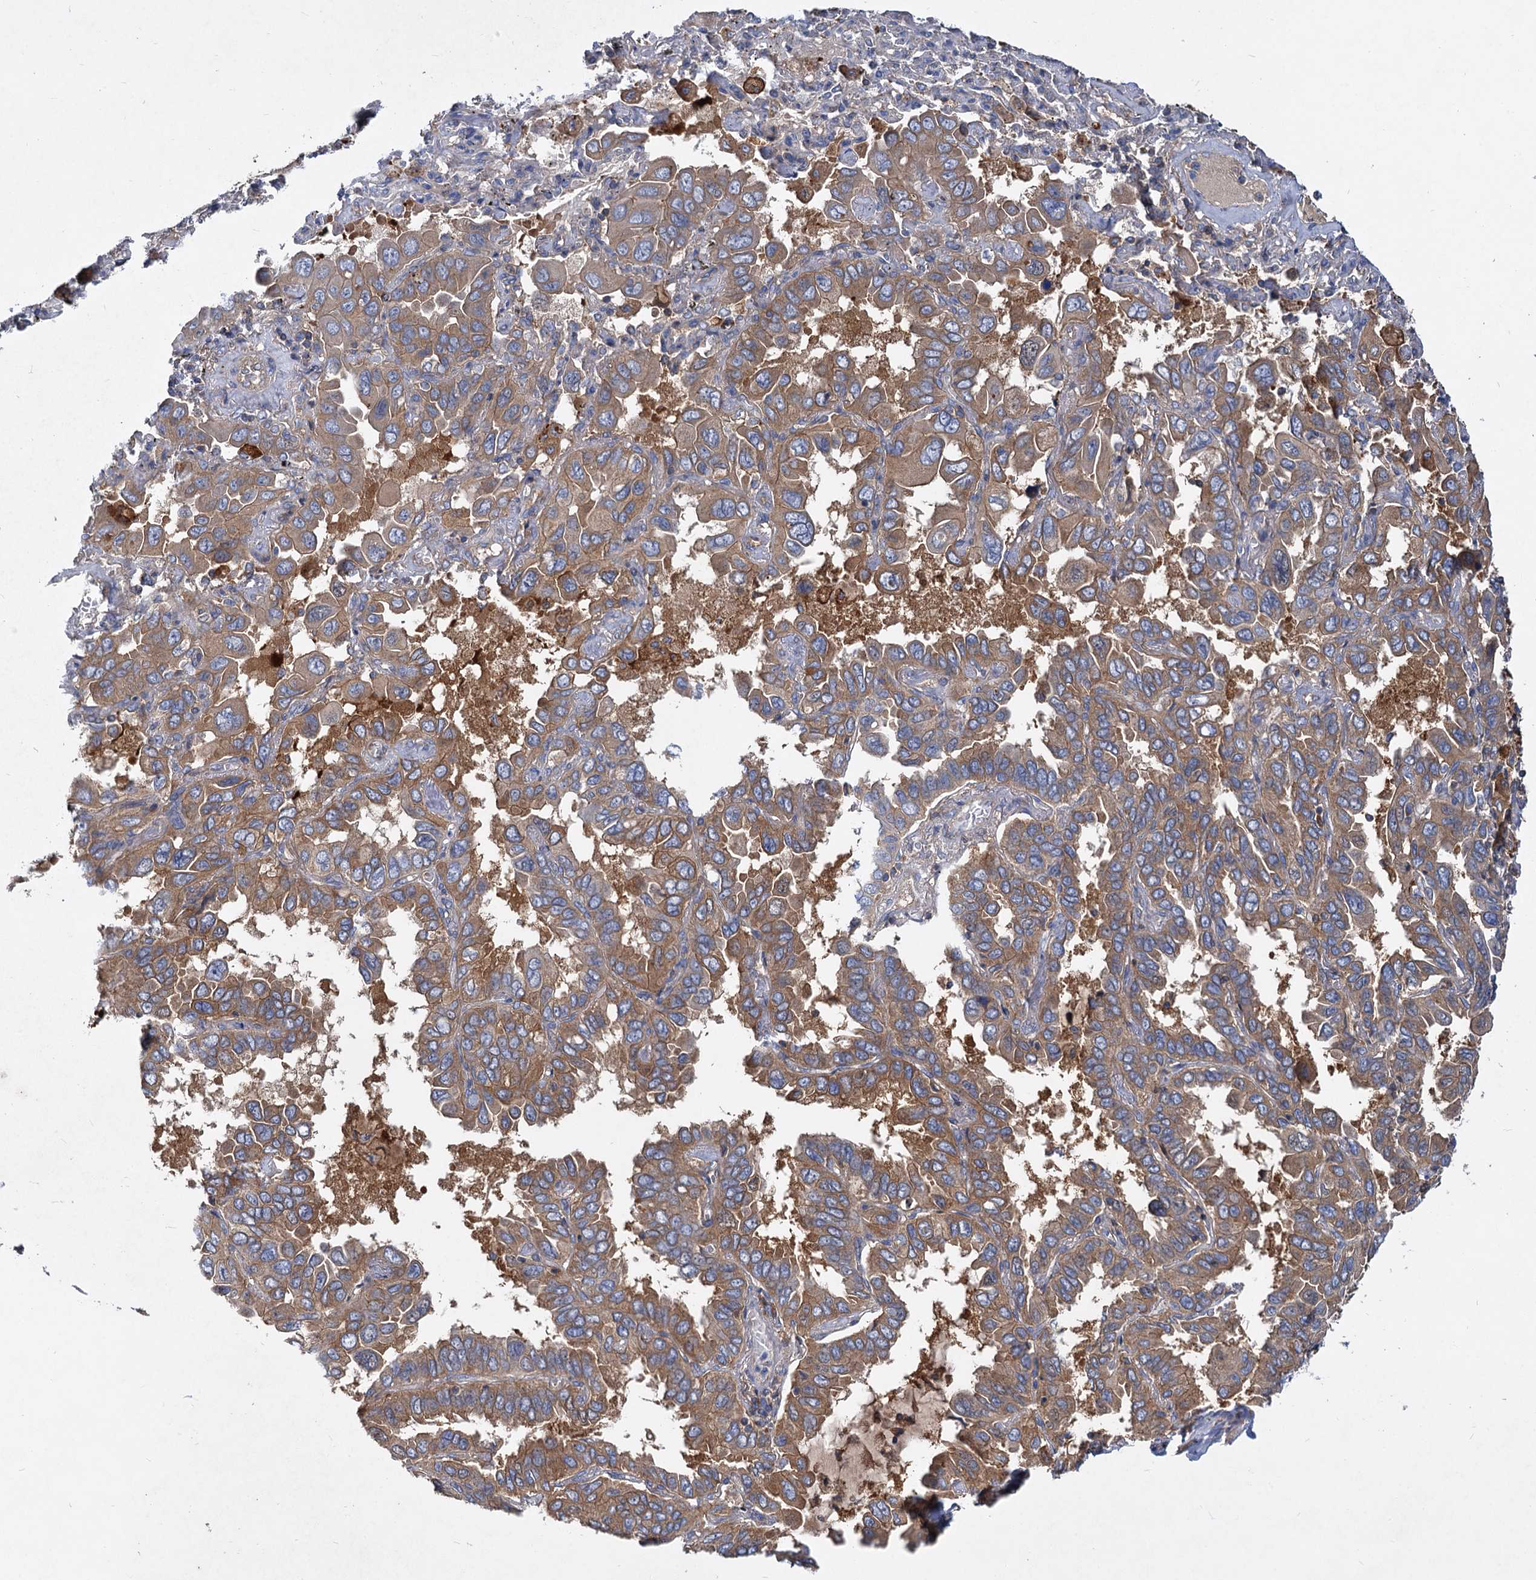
{"staining": {"intensity": "moderate", "quantity": ">75%", "location": "cytoplasmic/membranous"}, "tissue": "lung cancer", "cell_type": "Tumor cells", "image_type": "cancer", "snomed": [{"axis": "morphology", "description": "Adenocarcinoma, NOS"}, {"axis": "topography", "description": "Lung"}], "caption": "A photomicrograph of human adenocarcinoma (lung) stained for a protein displays moderate cytoplasmic/membranous brown staining in tumor cells.", "gene": "ALKBH7", "patient": {"sex": "male", "age": 64}}